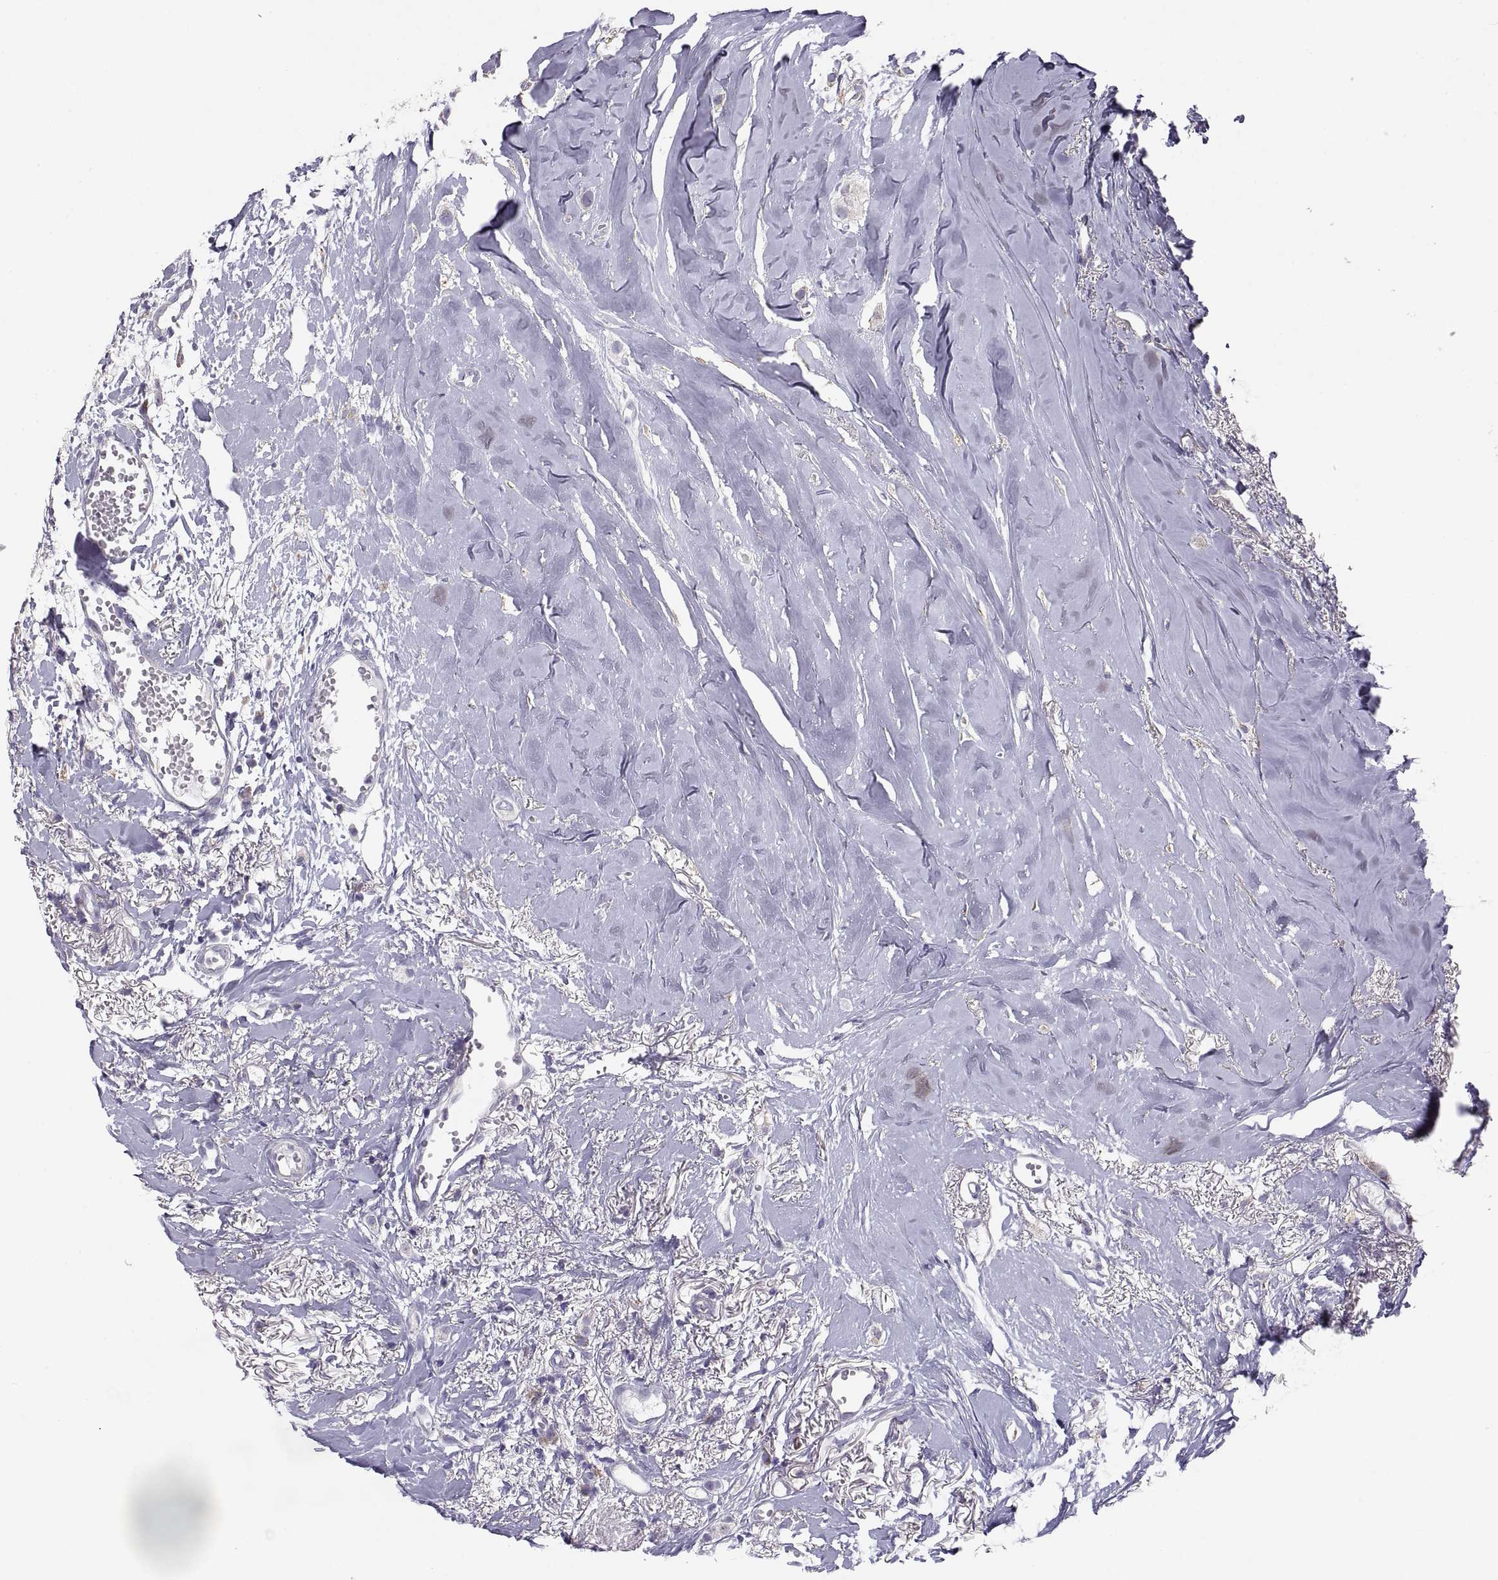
{"staining": {"intensity": "weak", "quantity": "<25%", "location": "cytoplasmic/membranous"}, "tissue": "breast cancer", "cell_type": "Tumor cells", "image_type": "cancer", "snomed": [{"axis": "morphology", "description": "Duct carcinoma"}, {"axis": "topography", "description": "Breast"}], "caption": "A high-resolution photomicrograph shows immunohistochemistry staining of breast cancer (invasive ductal carcinoma), which exhibits no significant expression in tumor cells.", "gene": "TNNC1", "patient": {"sex": "female", "age": 85}}